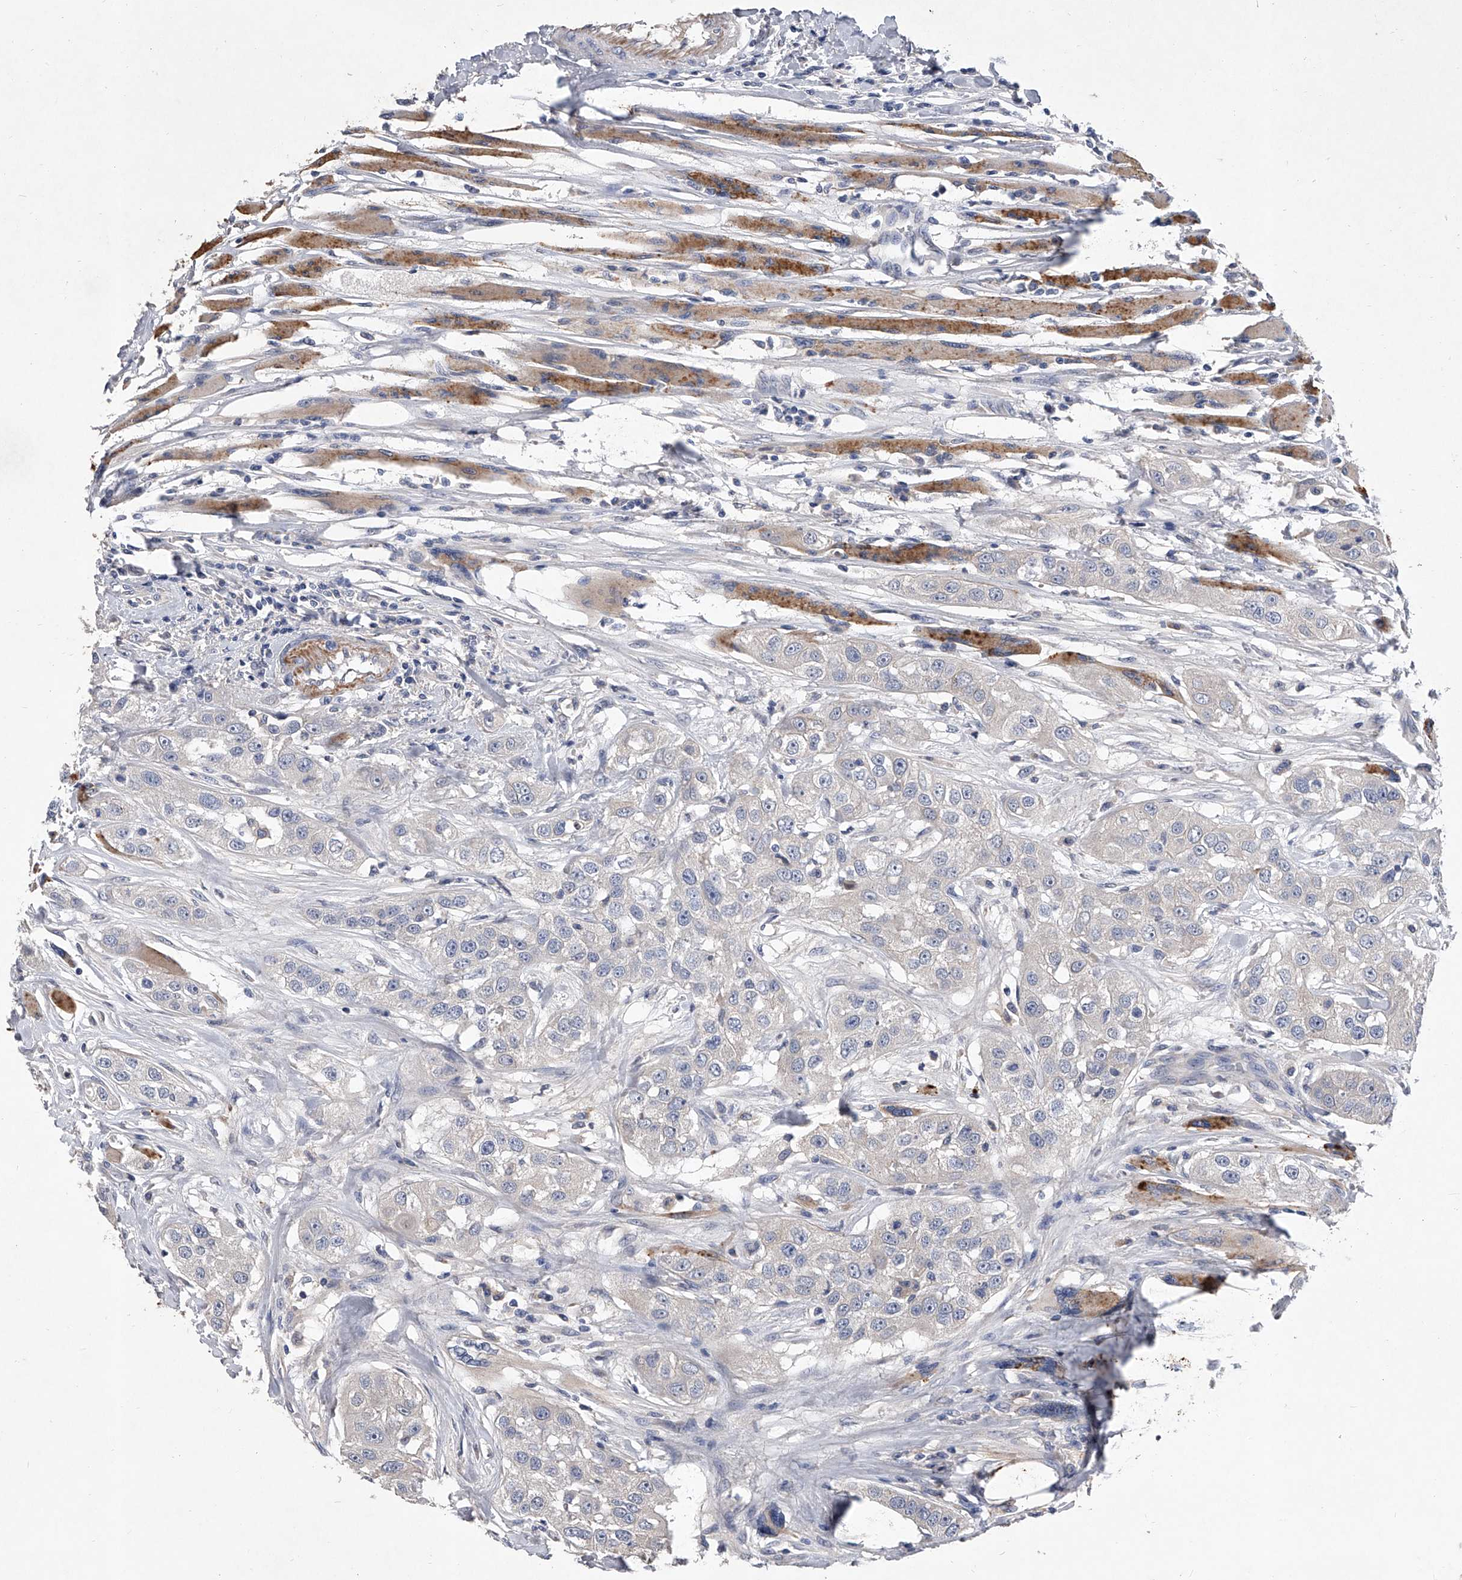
{"staining": {"intensity": "negative", "quantity": "none", "location": "none"}, "tissue": "head and neck cancer", "cell_type": "Tumor cells", "image_type": "cancer", "snomed": [{"axis": "morphology", "description": "Normal tissue, NOS"}, {"axis": "morphology", "description": "Squamous cell carcinoma, NOS"}, {"axis": "topography", "description": "Skeletal muscle"}, {"axis": "topography", "description": "Head-Neck"}], "caption": "Head and neck cancer was stained to show a protein in brown. There is no significant positivity in tumor cells.", "gene": "C5", "patient": {"sex": "male", "age": 51}}